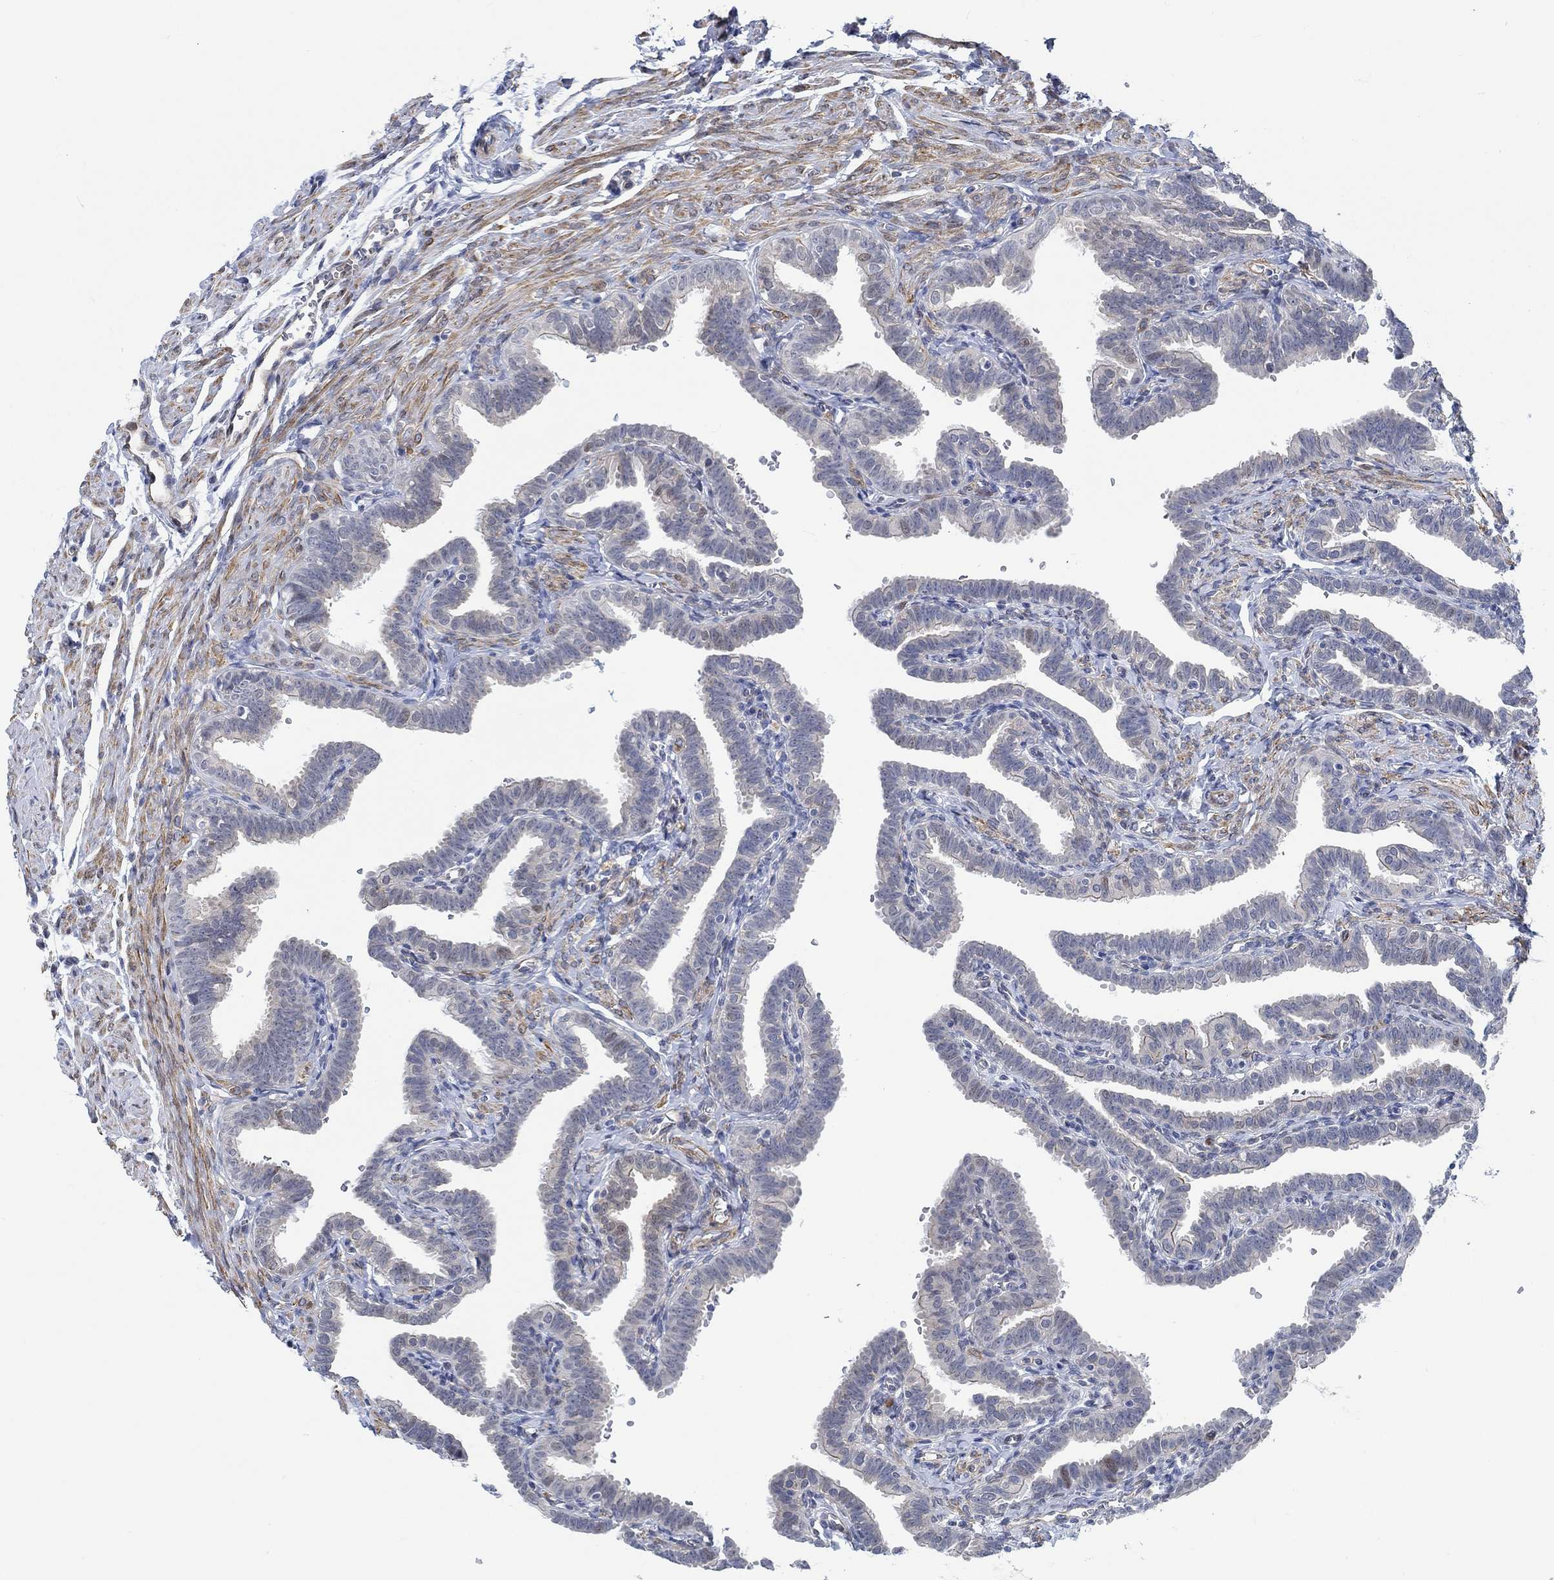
{"staining": {"intensity": "negative", "quantity": "none", "location": "none"}, "tissue": "fallopian tube", "cell_type": "Glandular cells", "image_type": "normal", "snomed": [{"axis": "morphology", "description": "Normal tissue, NOS"}, {"axis": "topography", "description": "Fallopian tube"}, {"axis": "topography", "description": "Ovary"}], "caption": "Protein analysis of benign fallopian tube demonstrates no significant staining in glandular cells. (DAB (3,3'-diaminobenzidine) immunohistochemistry with hematoxylin counter stain).", "gene": "KCNH8", "patient": {"sex": "female", "age": 57}}